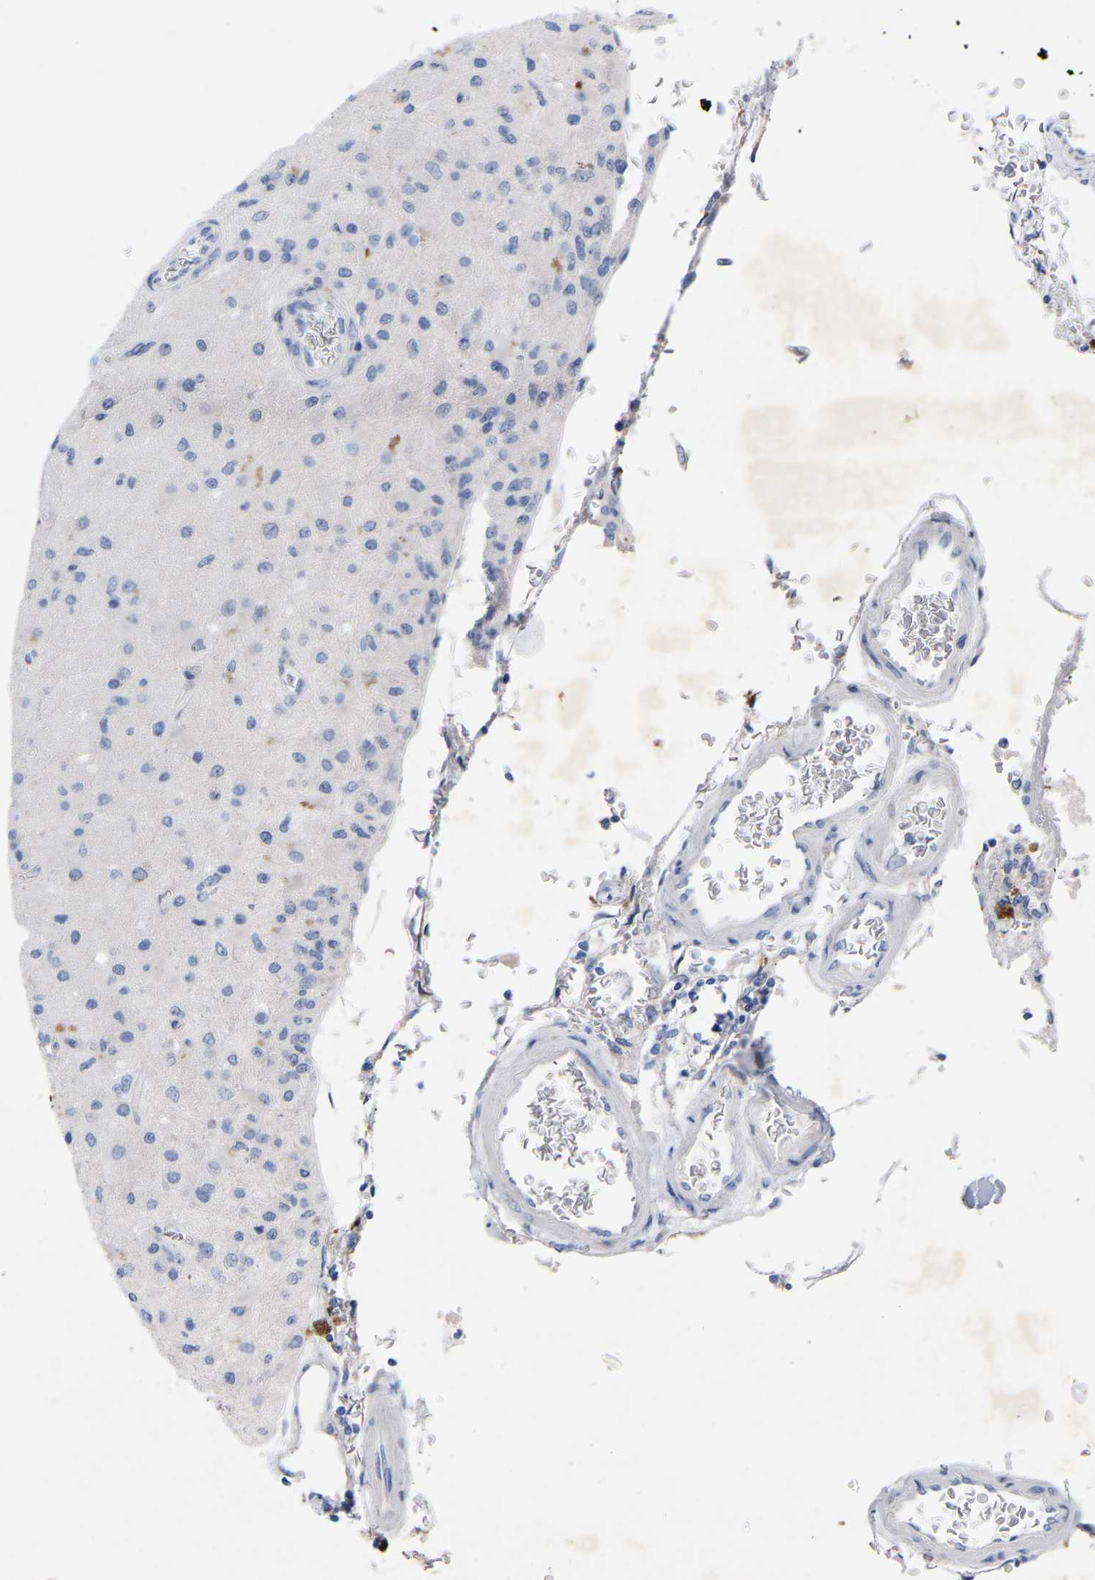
{"staining": {"intensity": "weak", "quantity": "<25%", "location": "cytoplasmic/membranous"}, "tissue": "glioma", "cell_type": "Tumor cells", "image_type": "cancer", "snomed": [{"axis": "morphology", "description": "Normal tissue, NOS"}, {"axis": "morphology", "description": "Glioma, malignant, High grade"}, {"axis": "topography", "description": "Cerebral cortex"}], "caption": "Tumor cells are negative for protein expression in human malignant high-grade glioma. (DAB (3,3'-diaminobenzidine) immunohistochemistry (IHC) visualized using brightfield microscopy, high magnification).", "gene": "STRIP2", "patient": {"sex": "male", "age": 77}}